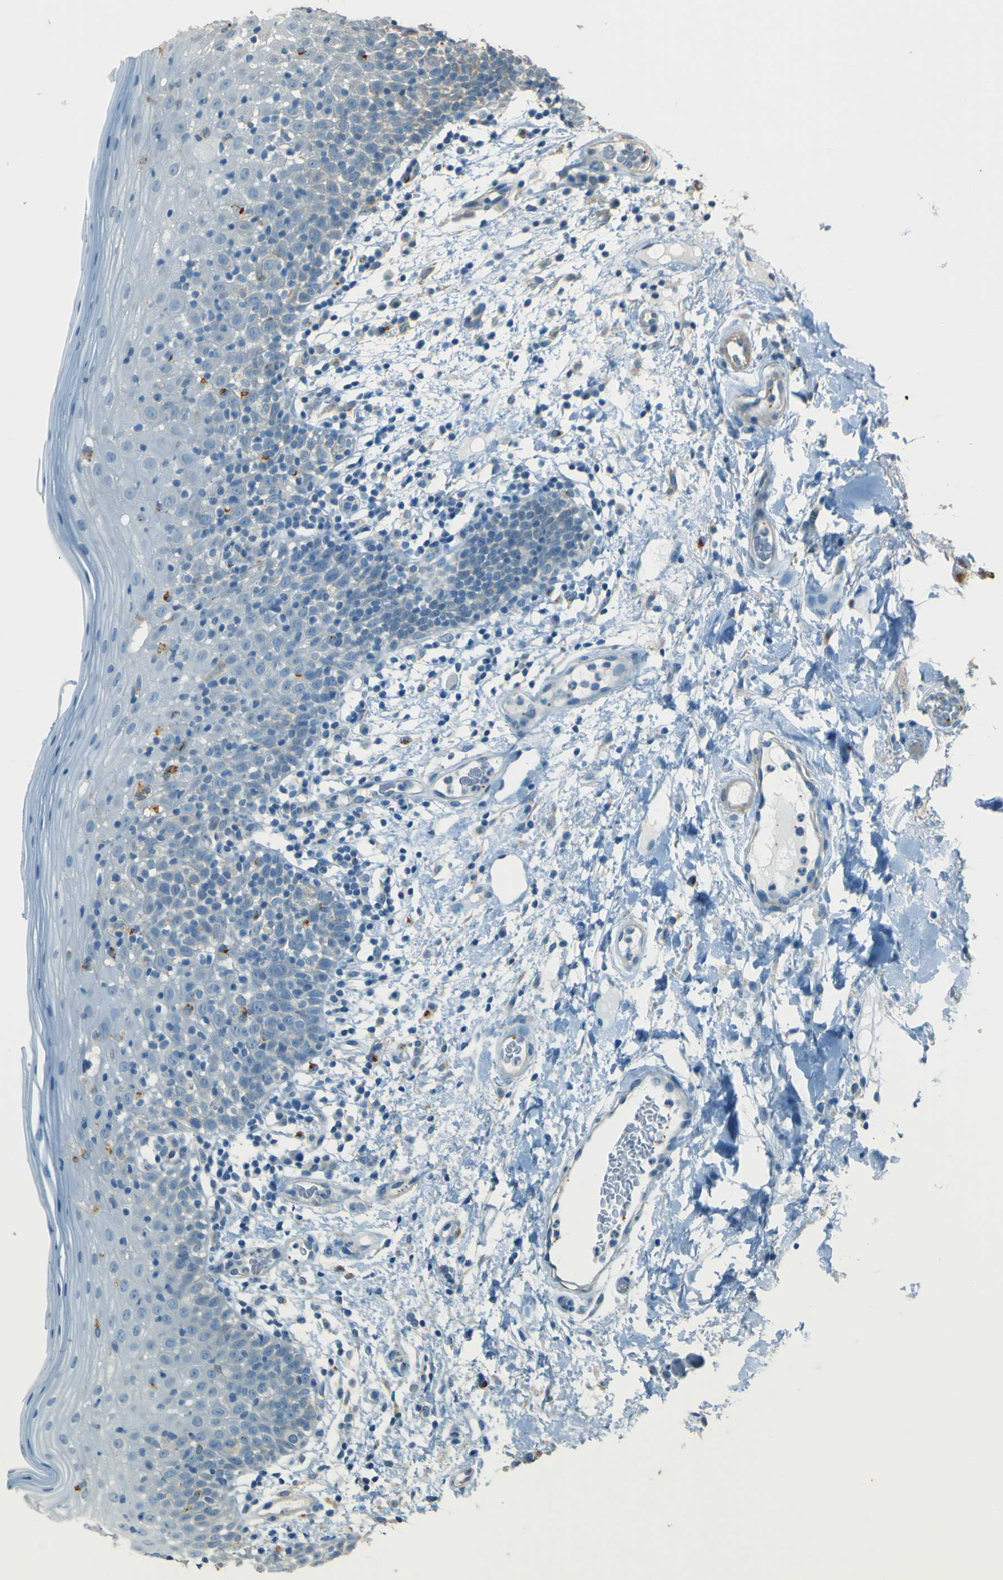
{"staining": {"intensity": "negative", "quantity": "none", "location": "none"}, "tissue": "oral mucosa", "cell_type": "Squamous epithelial cells", "image_type": "normal", "snomed": [{"axis": "morphology", "description": "Normal tissue, NOS"}, {"axis": "morphology", "description": "Squamous cell carcinoma, NOS"}, {"axis": "topography", "description": "Skeletal muscle"}, {"axis": "topography", "description": "Oral tissue"}], "caption": "DAB (3,3'-diaminobenzidine) immunohistochemical staining of benign oral mucosa exhibits no significant expression in squamous epithelial cells.", "gene": "NEXN", "patient": {"sex": "male", "age": 71}}